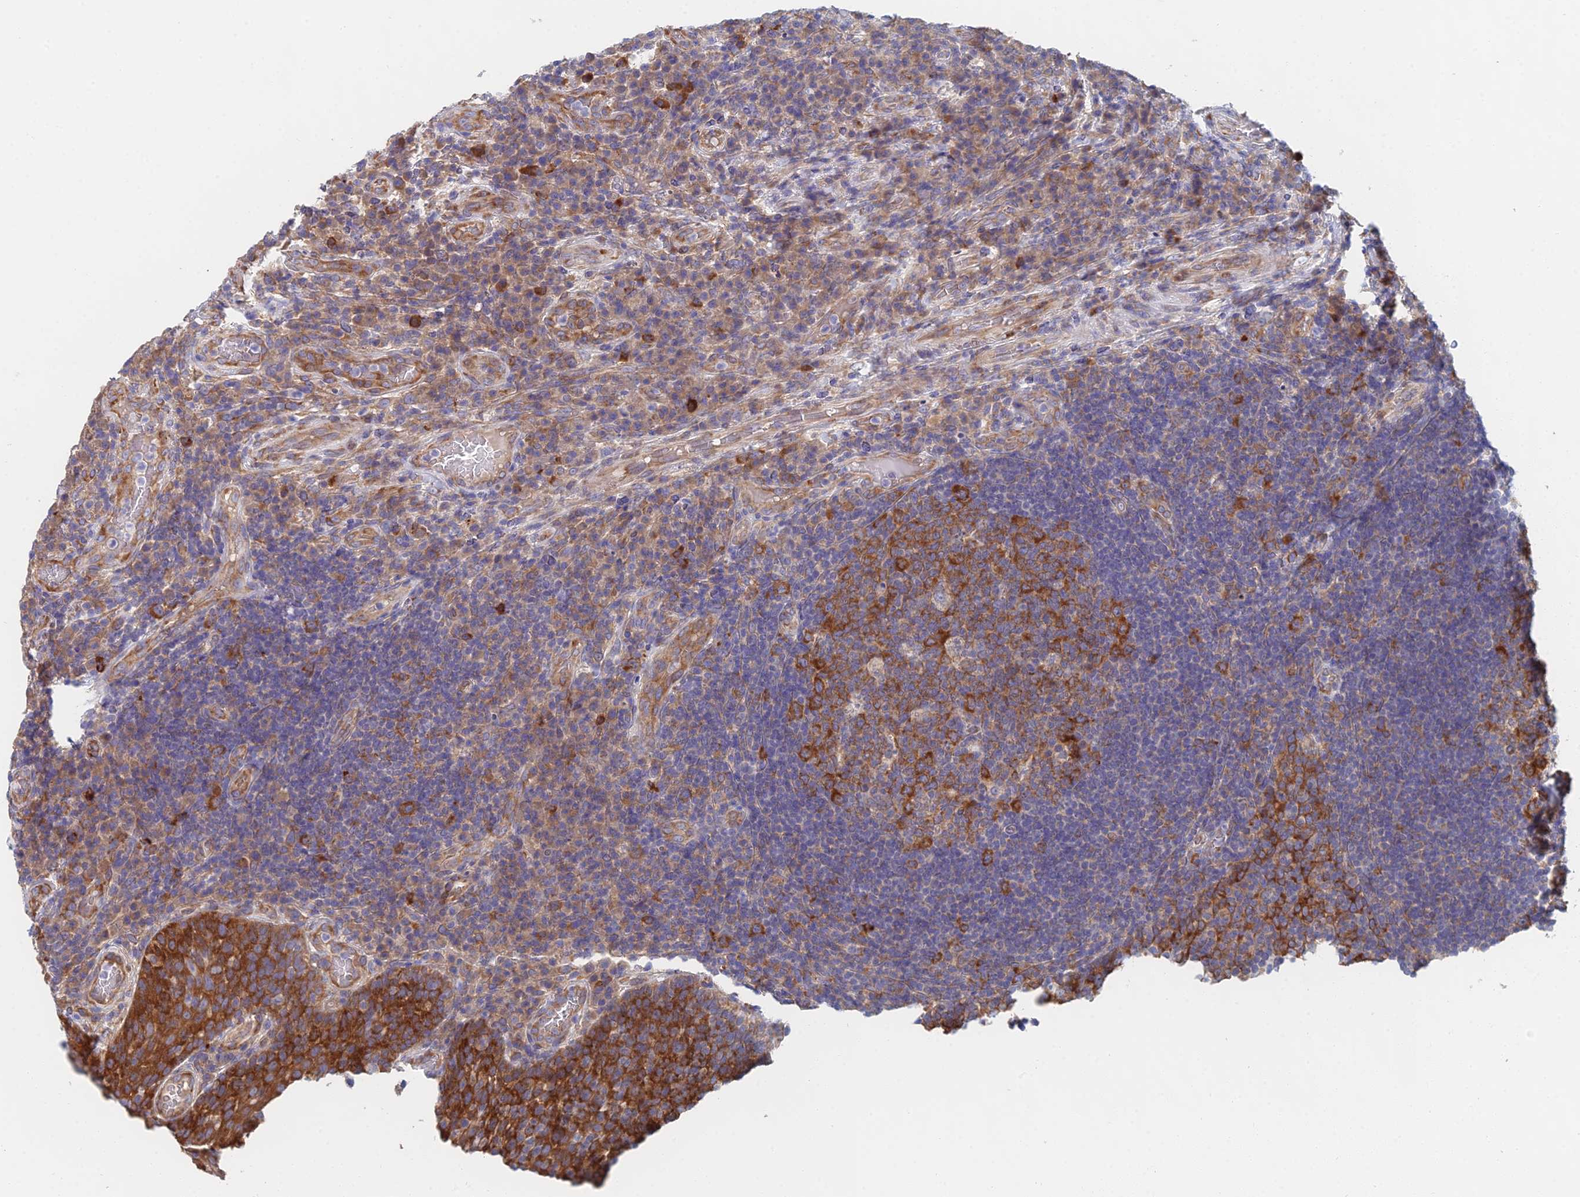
{"staining": {"intensity": "strong", "quantity": "25%-75%", "location": "cytoplasmic/membranous"}, "tissue": "tonsil", "cell_type": "Germinal center cells", "image_type": "normal", "snomed": [{"axis": "morphology", "description": "Normal tissue, NOS"}, {"axis": "topography", "description": "Tonsil"}], "caption": "Immunohistochemistry (DAB (3,3'-diaminobenzidine)) staining of benign tonsil reveals strong cytoplasmic/membranous protein staining in about 25%-75% of germinal center cells.", "gene": "ELOF1", "patient": {"sex": "male", "age": 17}}